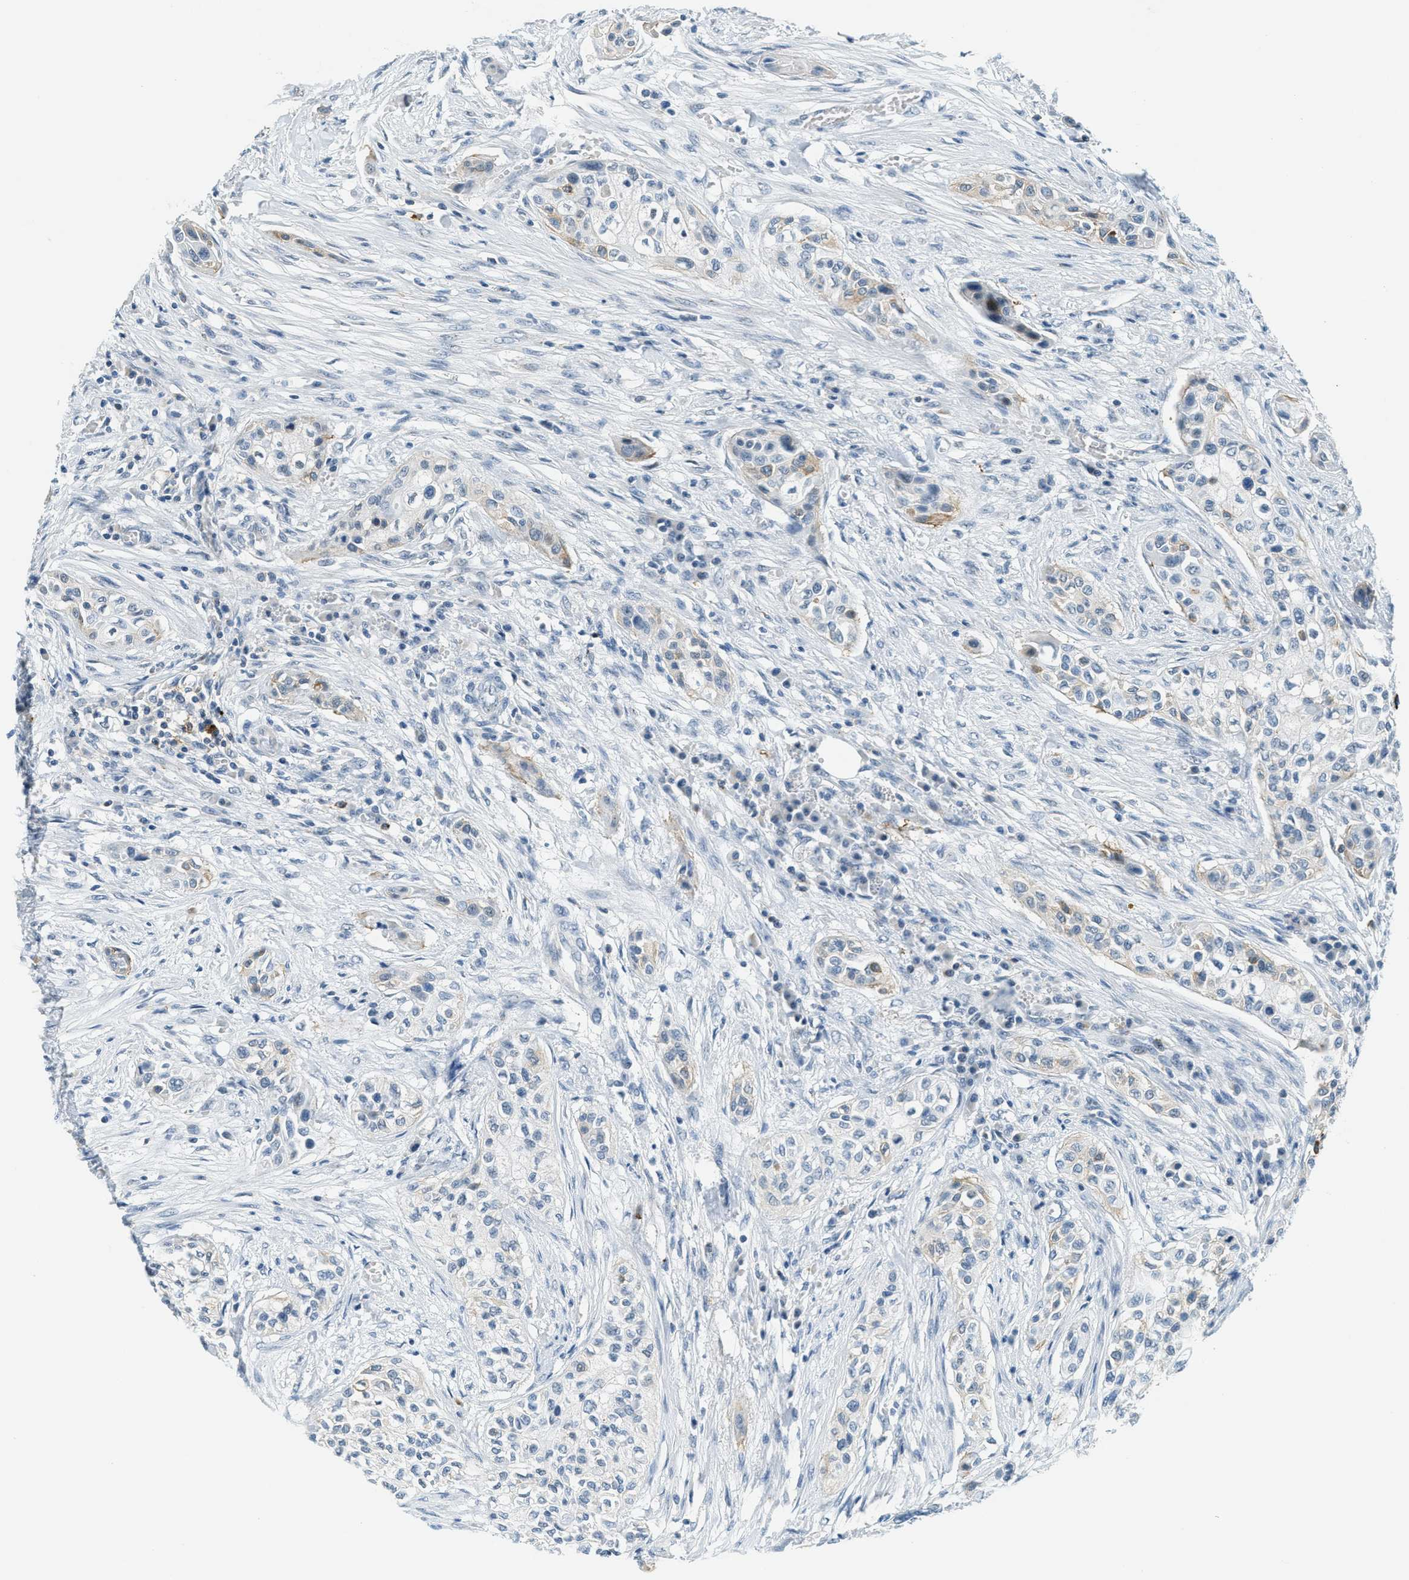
{"staining": {"intensity": "negative", "quantity": "none", "location": "none"}, "tissue": "urothelial cancer", "cell_type": "Tumor cells", "image_type": "cancer", "snomed": [{"axis": "morphology", "description": "Urothelial carcinoma, High grade"}, {"axis": "topography", "description": "Urinary bladder"}], "caption": "A histopathology image of human urothelial carcinoma (high-grade) is negative for staining in tumor cells.", "gene": "FYN", "patient": {"sex": "male", "age": 74}}